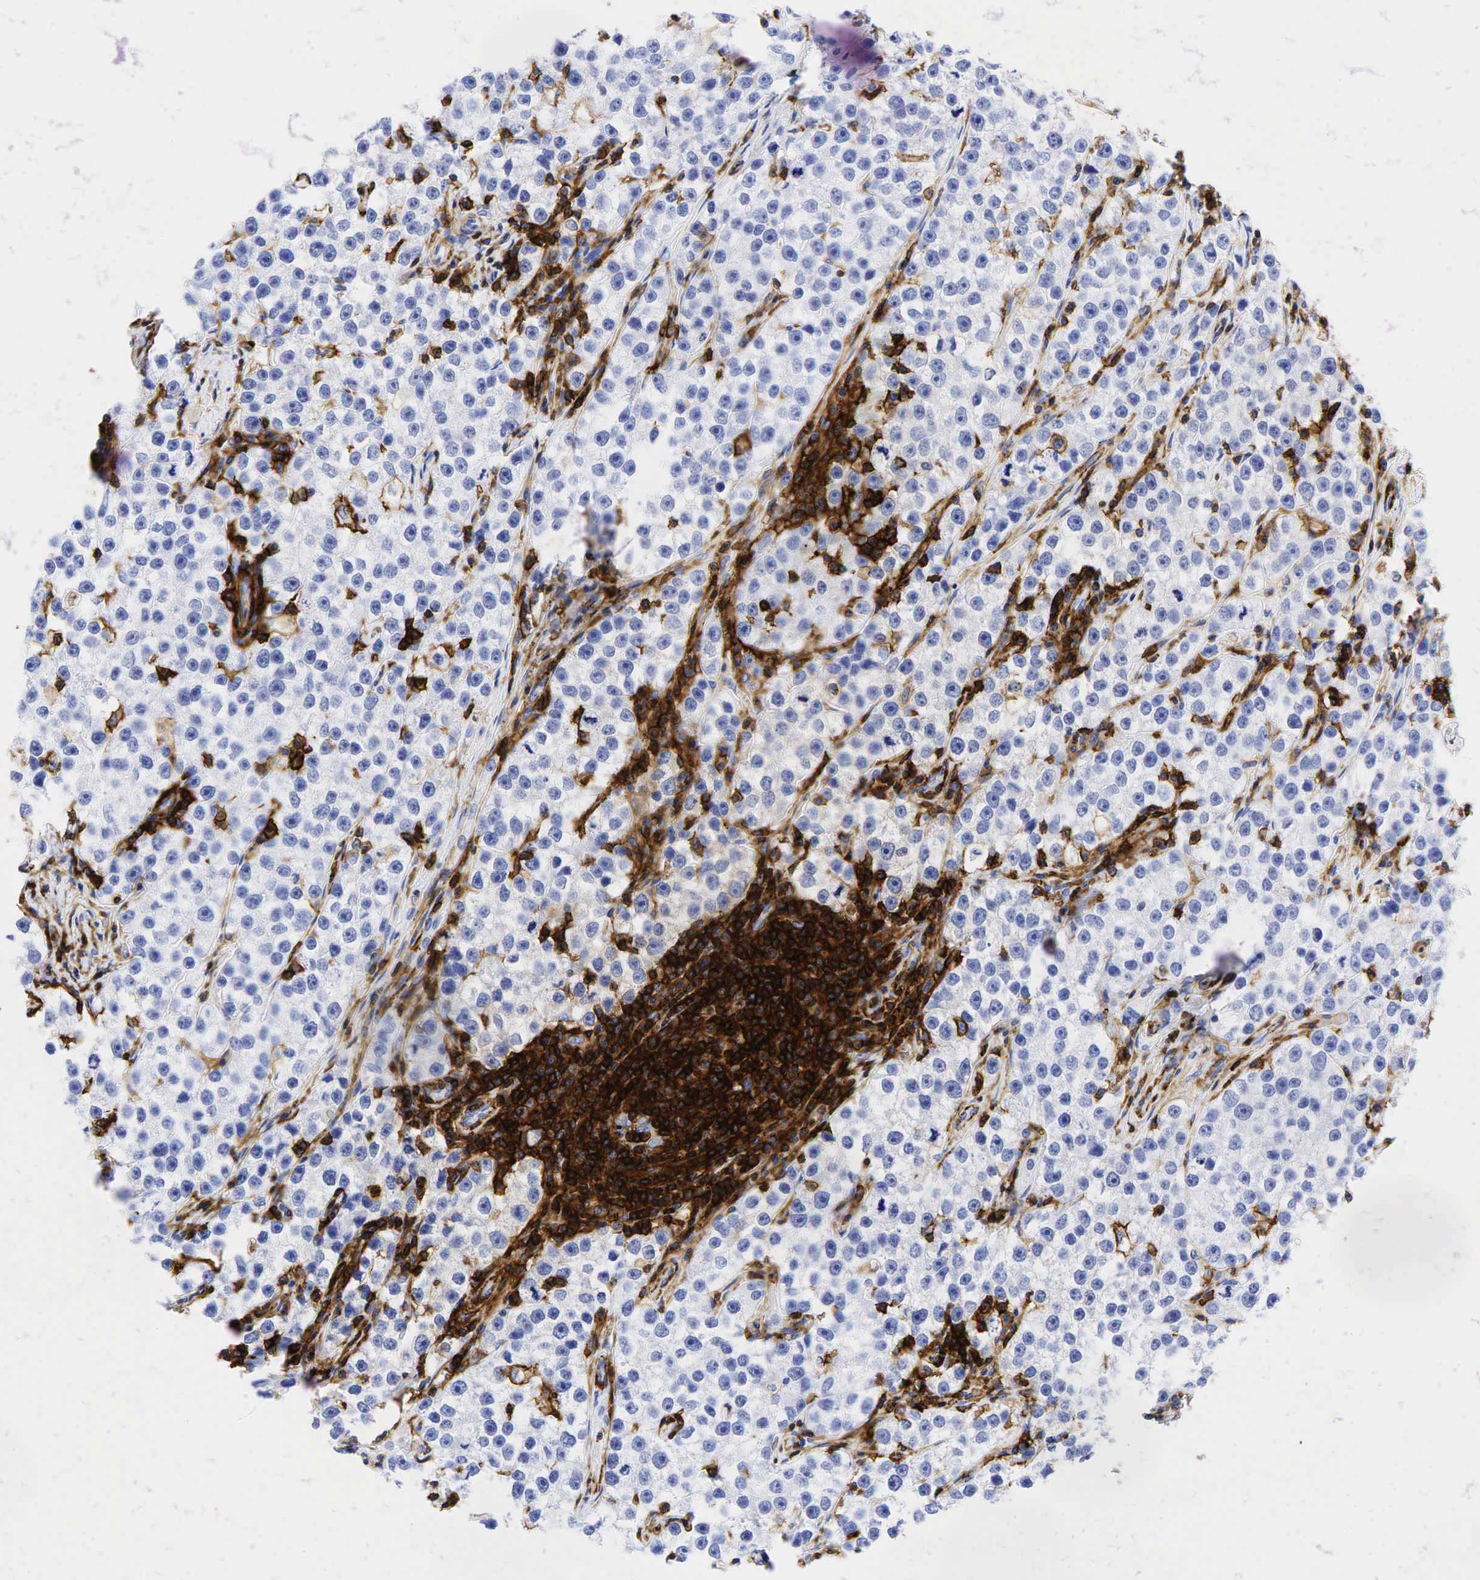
{"staining": {"intensity": "negative", "quantity": "none", "location": "none"}, "tissue": "testis cancer", "cell_type": "Tumor cells", "image_type": "cancer", "snomed": [{"axis": "morphology", "description": "Seminoma, NOS"}, {"axis": "topography", "description": "Testis"}], "caption": "Tumor cells show no significant protein expression in testis seminoma.", "gene": "CD44", "patient": {"sex": "male", "age": 32}}